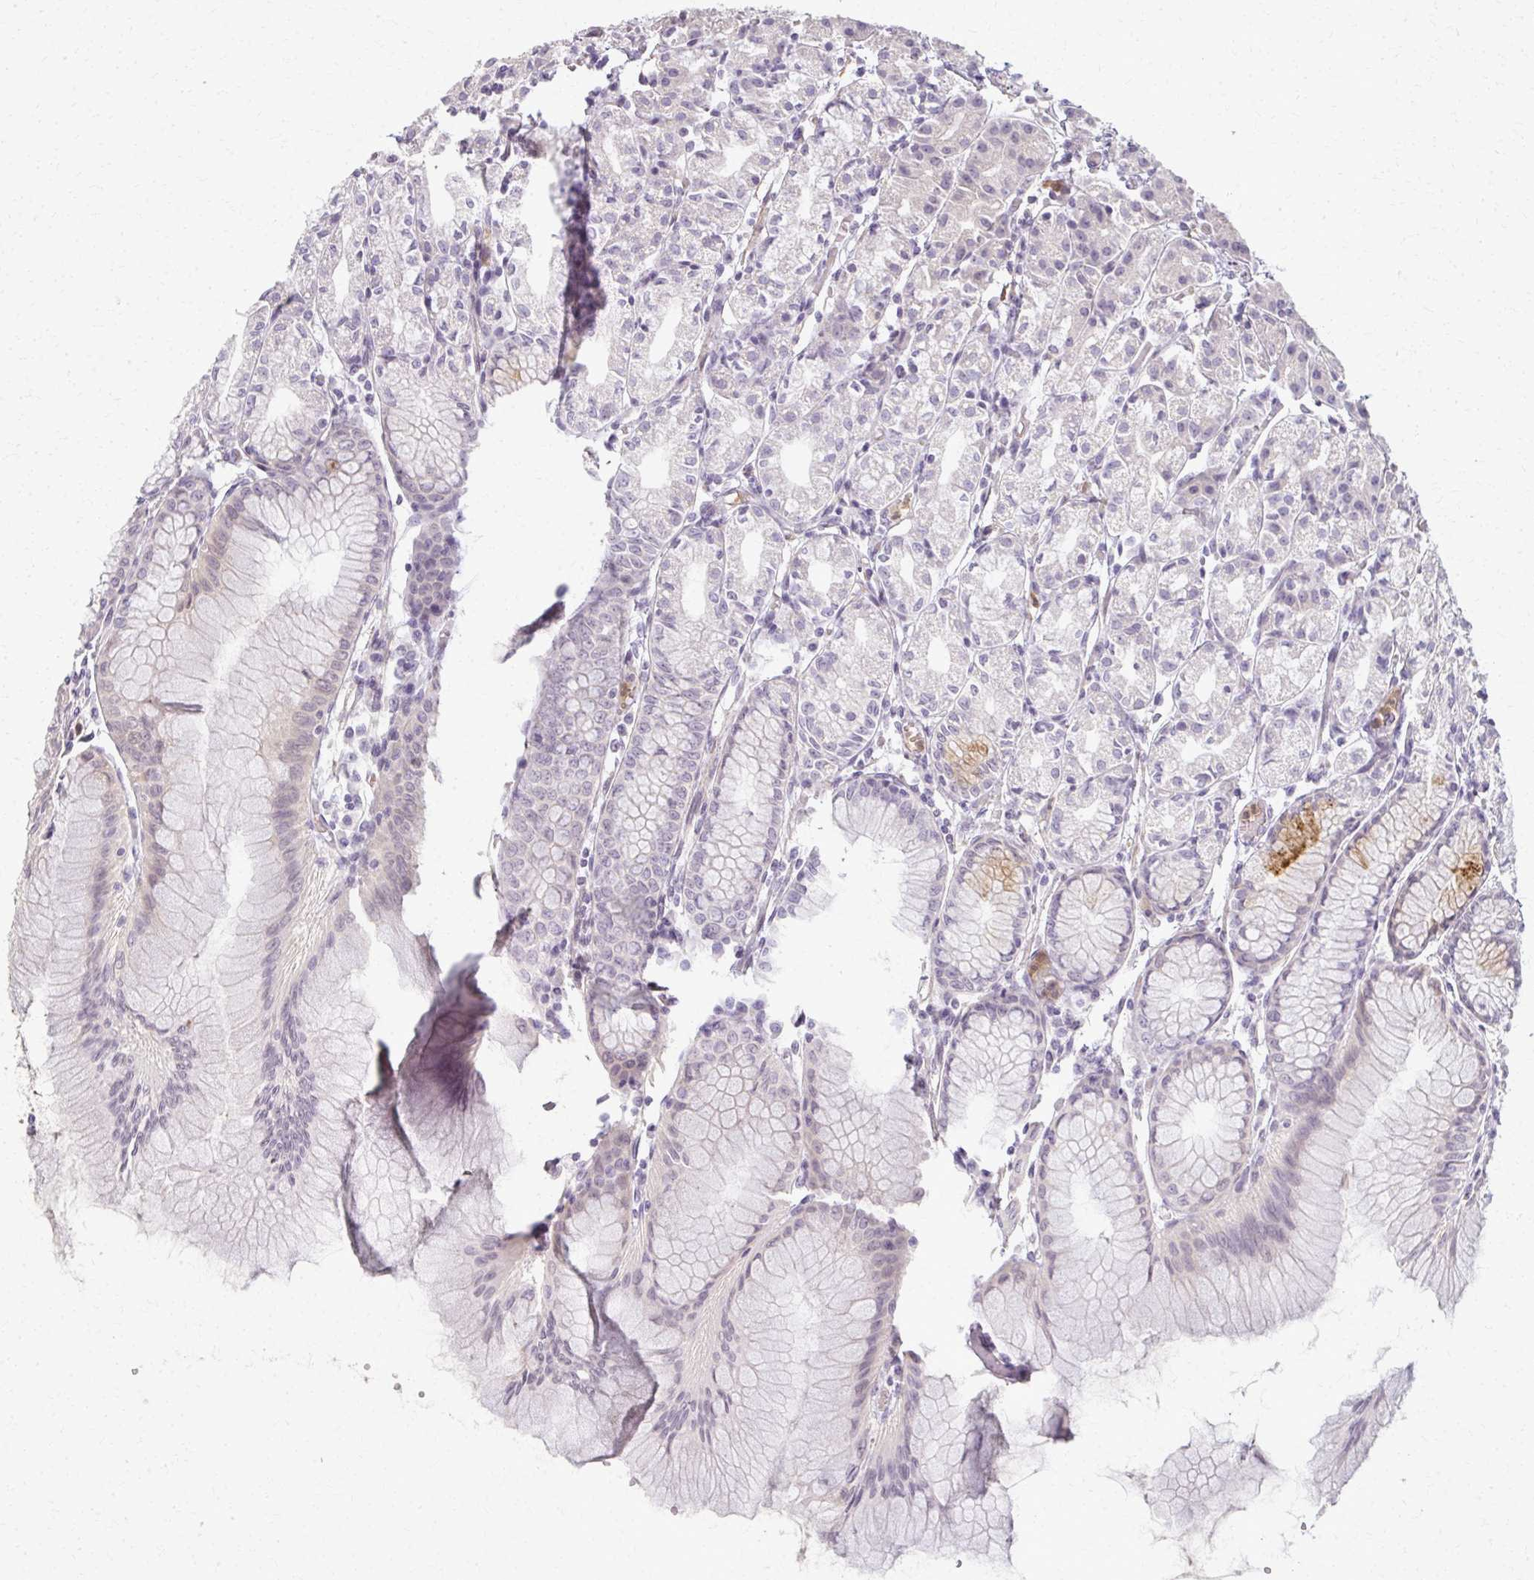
{"staining": {"intensity": "moderate", "quantity": "<25%", "location": "cytoplasmic/membranous"}, "tissue": "stomach", "cell_type": "Glandular cells", "image_type": "normal", "snomed": [{"axis": "morphology", "description": "Normal tissue, NOS"}, {"axis": "topography", "description": "Stomach"}], "caption": "Immunohistochemical staining of benign stomach reveals <25% levels of moderate cytoplasmic/membranous protein expression in about <25% of glandular cells.", "gene": "CA3", "patient": {"sex": "female", "age": 57}}